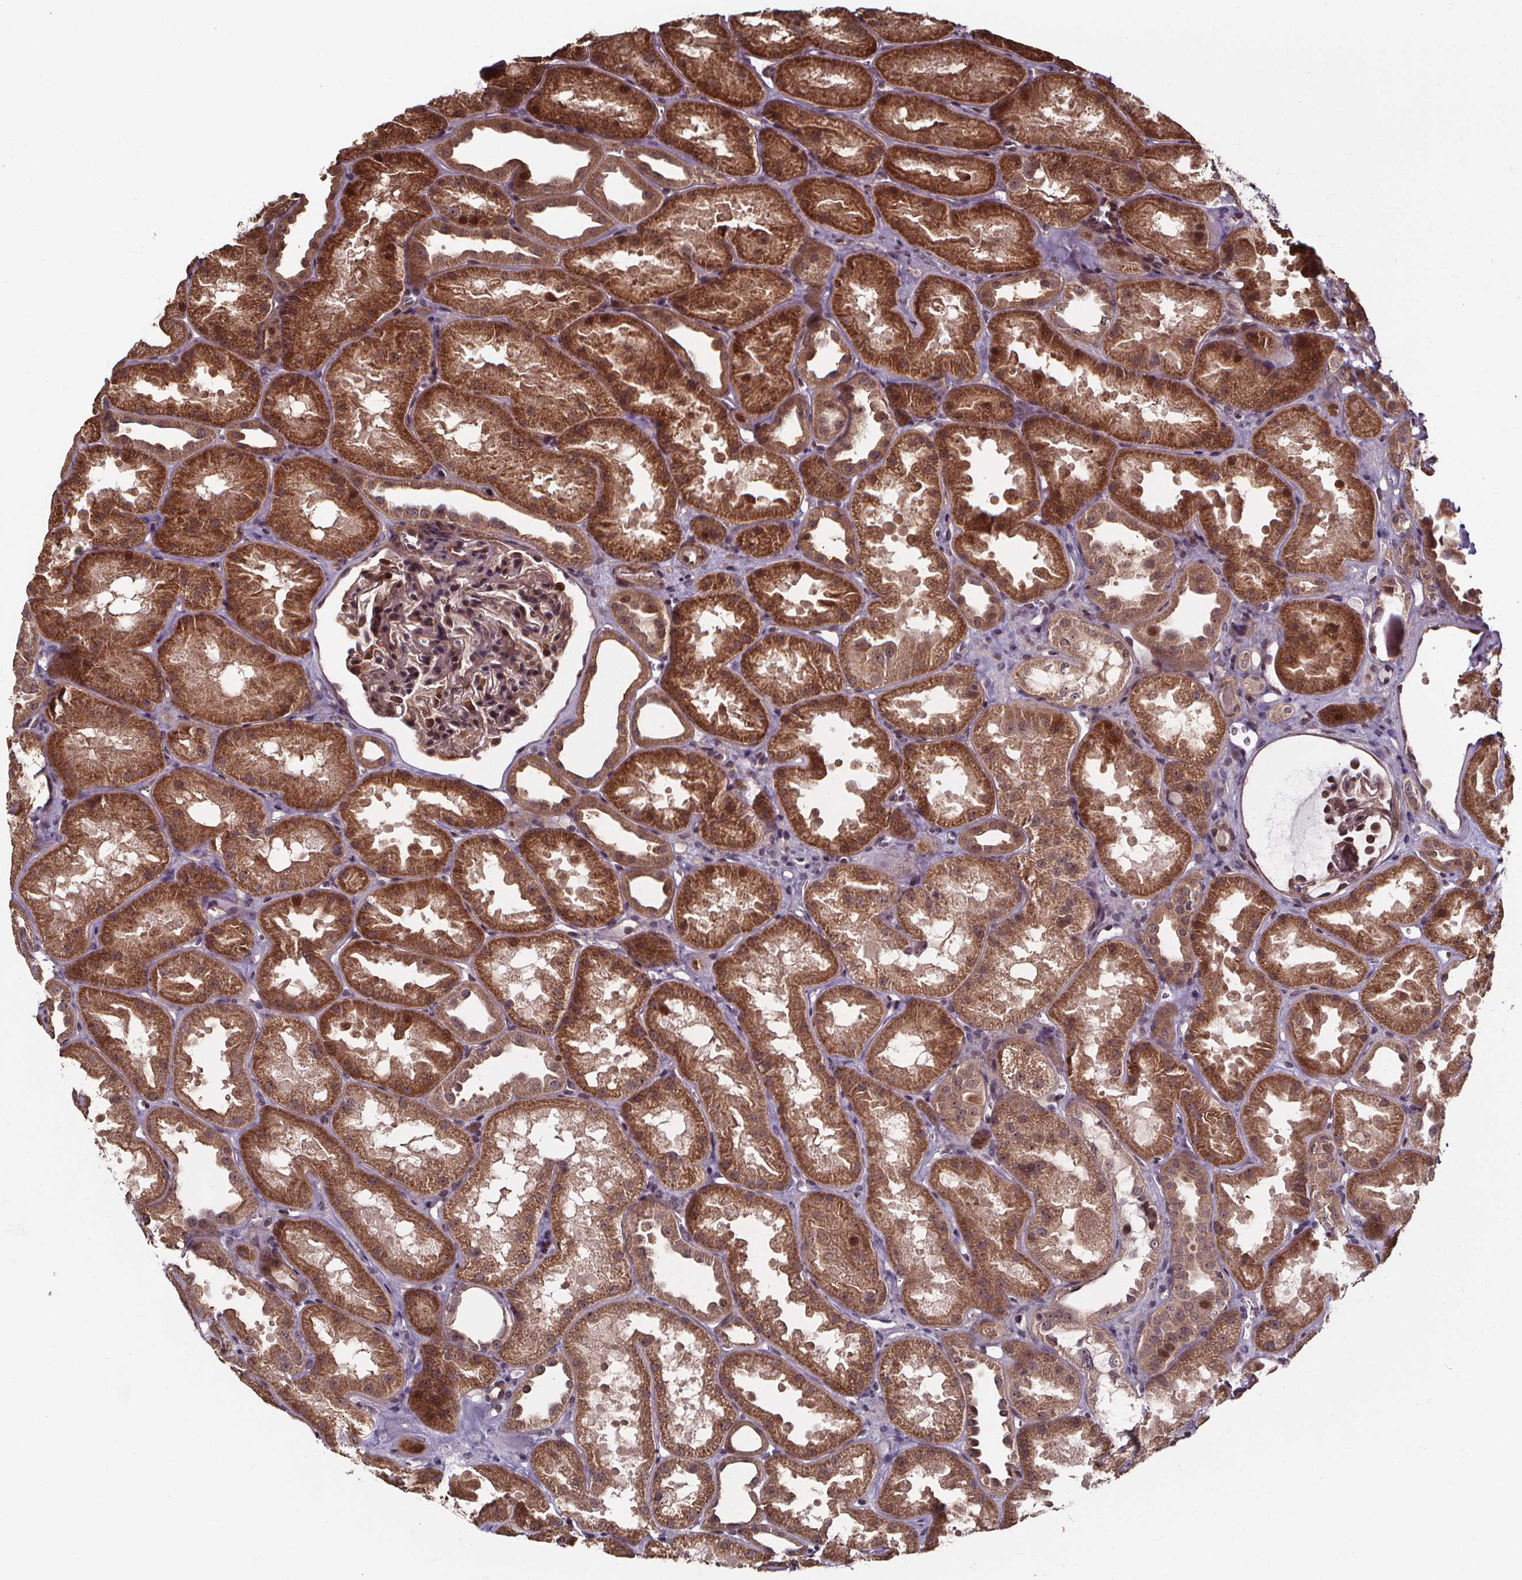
{"staining": {"intensity": "weak", "quantity": ">75%", "location": "cytoplasmic/membranous,nuclear"}, "tissue": "kidney", "cell_type": "Cells in glomeruli", "image_type": "normal", "snomed": [{"axis": "morphology", "description": "Normal tissue, NOS"}, {"axis": "topography", "description": "Kidney"}], "caption": "Weak cytoplasmic/membranous,nuclear staining for a protein is present in approximately >75% of cells in glomeruli of normal kidney using immunohistochemistry.", "gene": "DDIT3", "patient": {"sex": "male", "age": 61}}